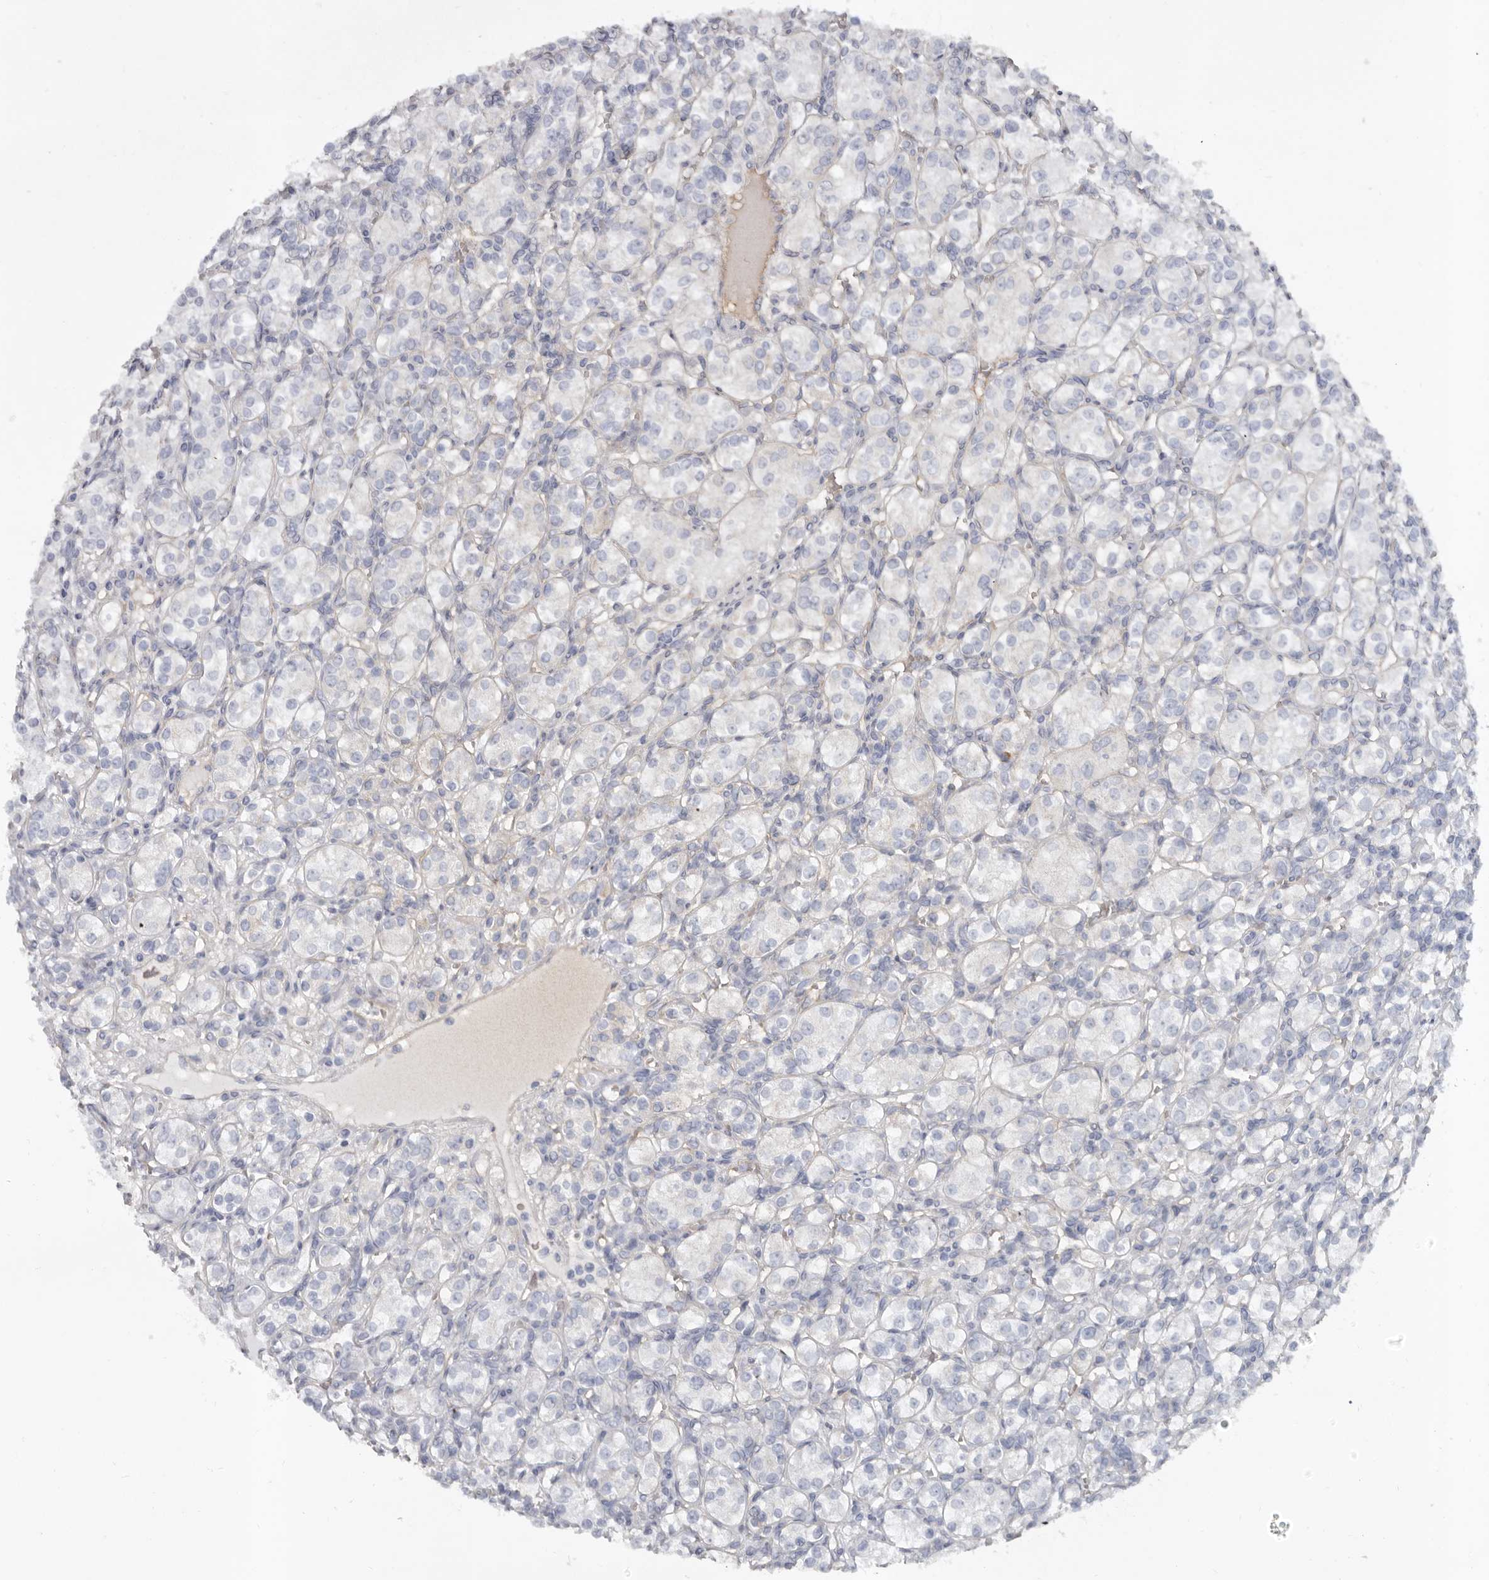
{"staining": {"intensity": "negative", "quantity": "none", "location": "none"}, "tissue": "renal cancer", "cell_type": "Tumor cells", "image_type": "cancer", "snomed": [{"axis": "morphology", "description": "Adenocarcinoma, NOS"}, {"axis": "topography", "description": "Kidney"}], "caption": "A photomicrograph of renal adenocarcinoma stained for a protein shows no brown staining in tumor cells.", "gene": "SPTA1", "patient": {"sex": "male", "age": 77}}